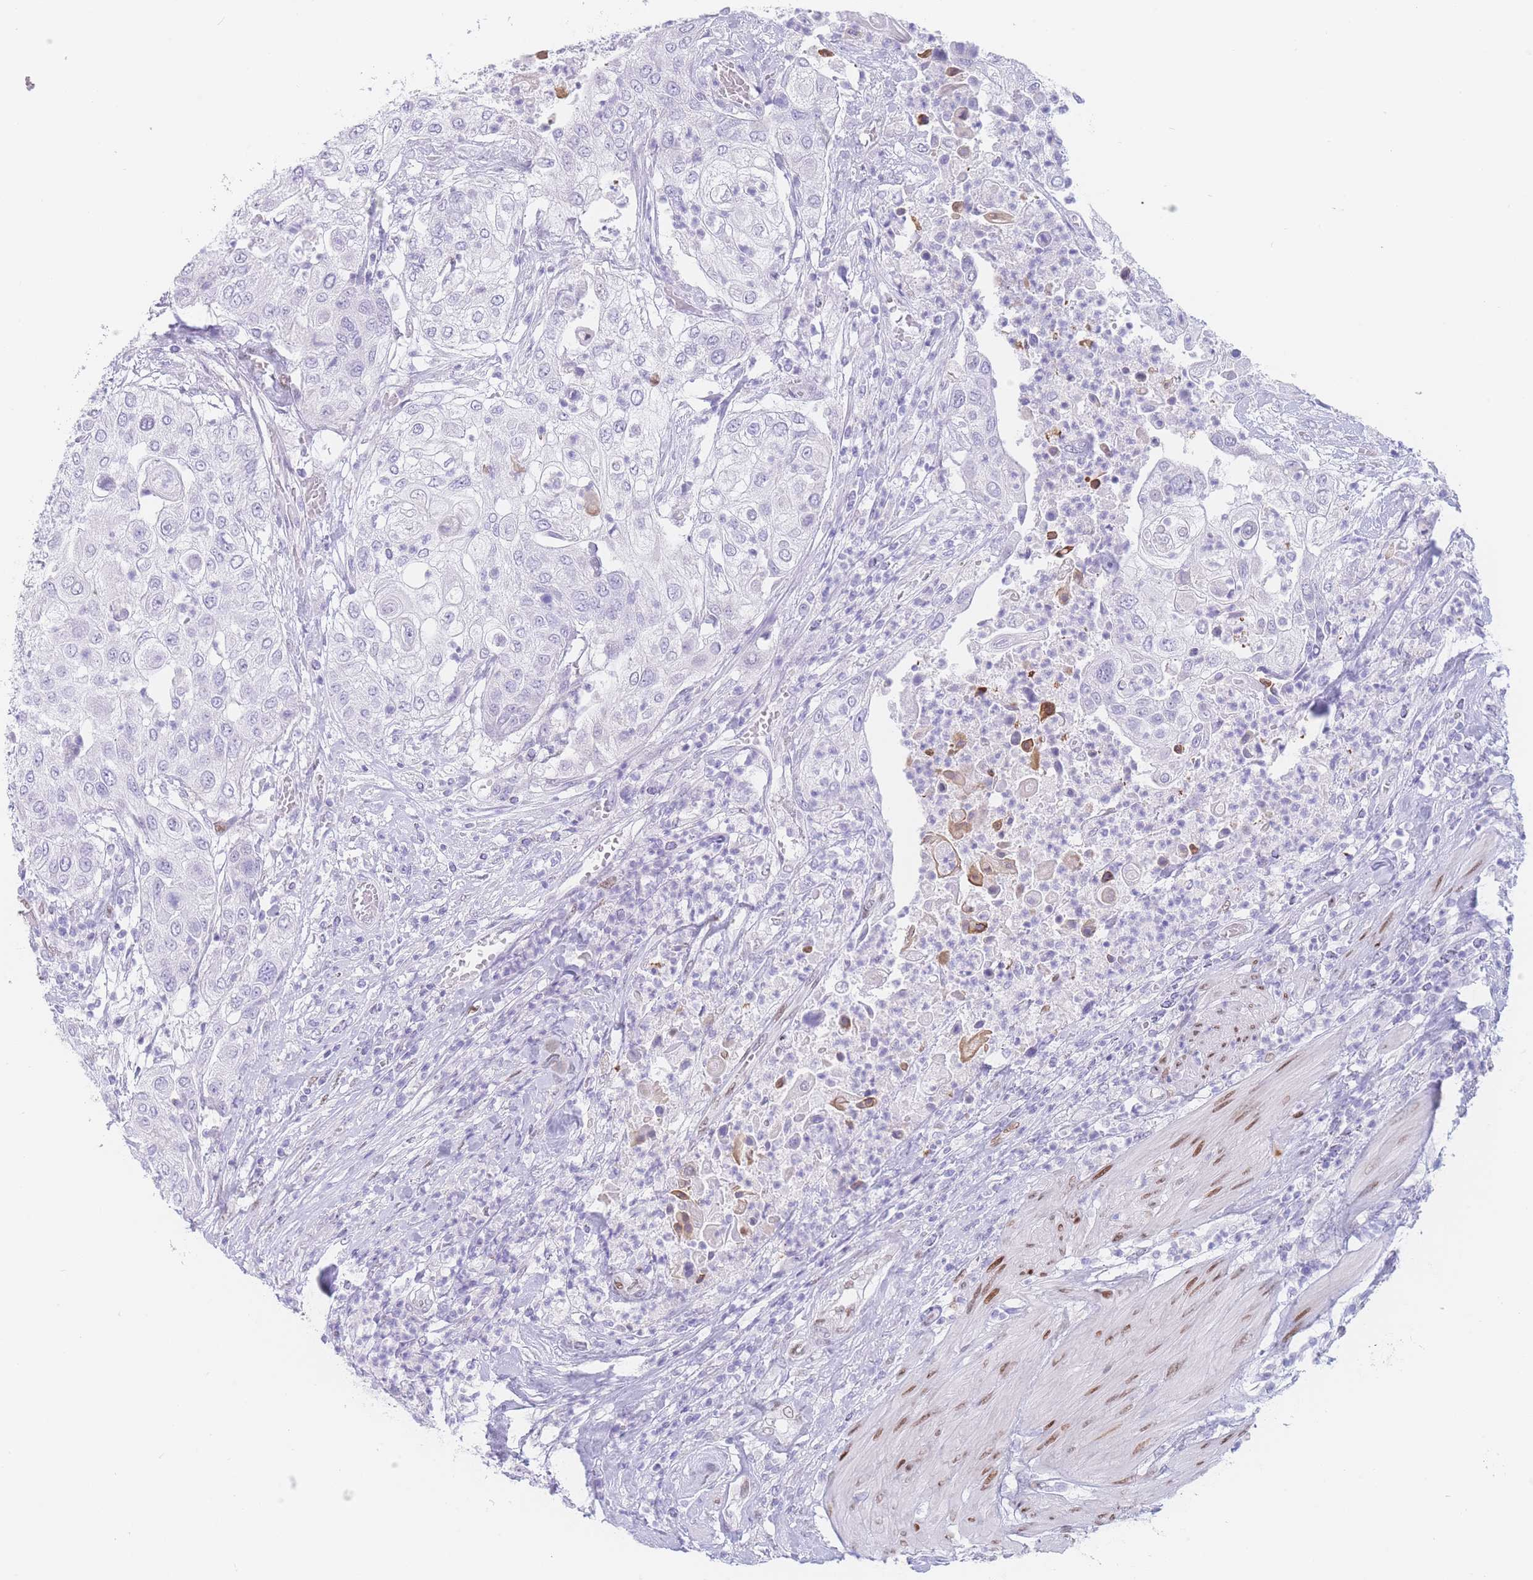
{"staining": {"intensity": "negative", "quantity": "none", "location": "none"}, "tissue": "urothelial cancer", "cell_type": "Tumor cells", "image_type": "cancer", "snomed": [{"axis": "morphology", "description": "Urothelial carcinoma, High grade"}, {"axis": "topography", "description": "Urinary bladder"}], "caption": "Immunohistochemistry micrograph of human urothelial carcinoma (high-grade) stained for a protein (brown), which displays no expression in tumor cells. Nuclei are stained in blue.", "gene": "PSMB5", "patient": {"sex": "female", "age": 79}}